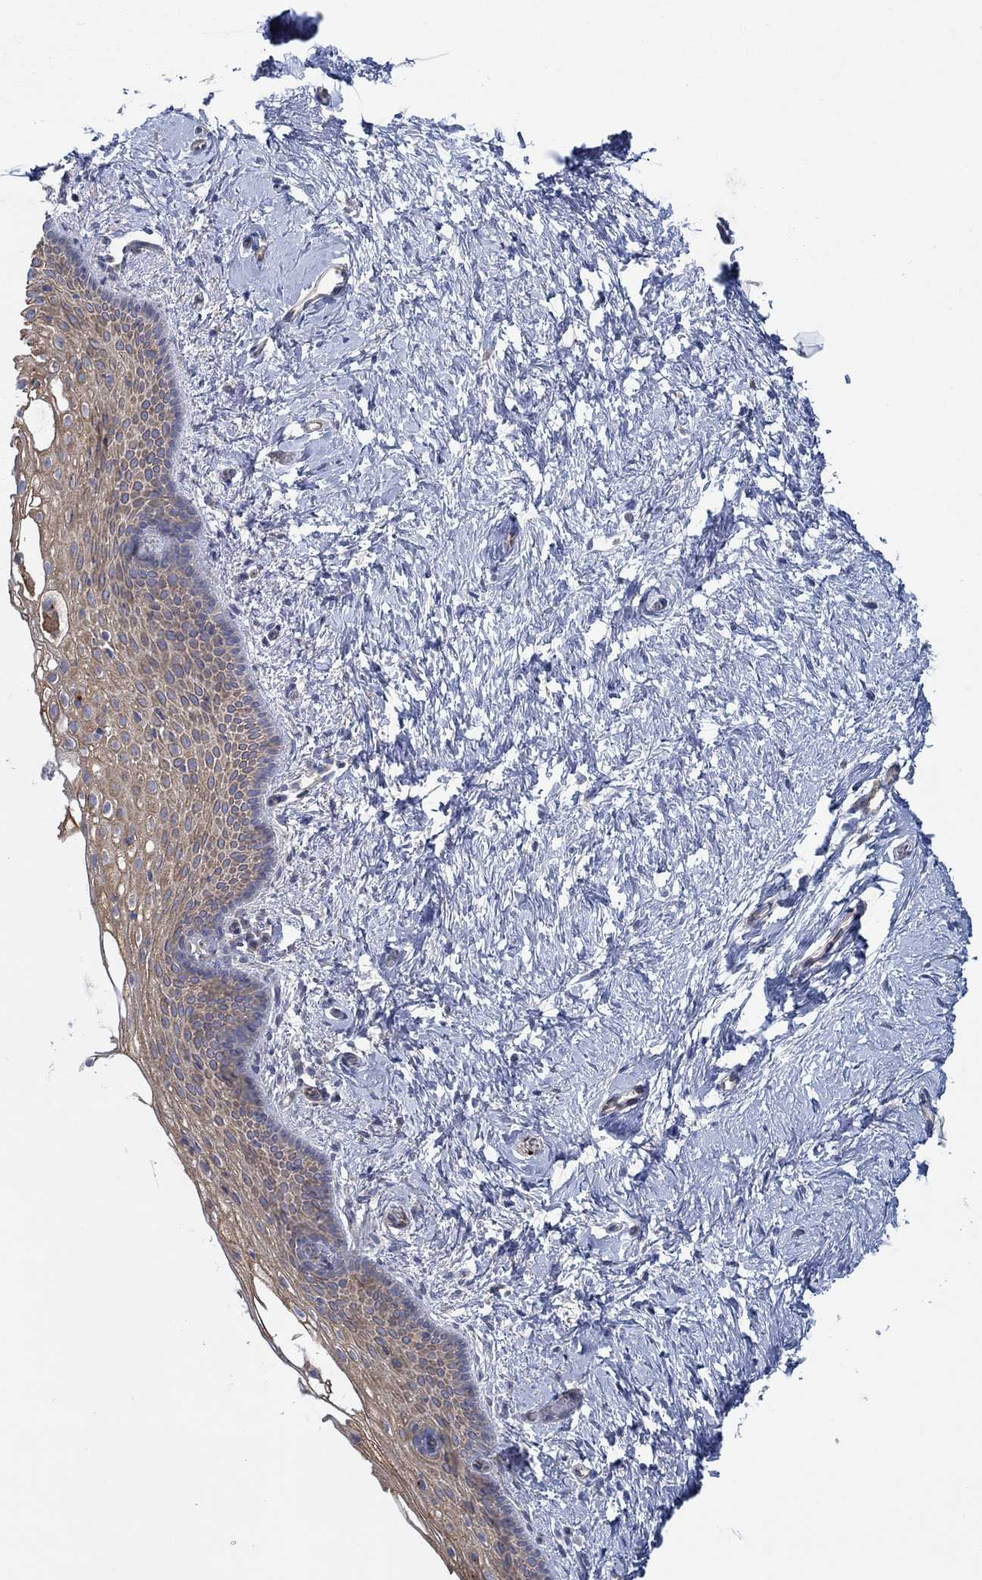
{"staining": {"intensity": "moderate", "quantity": "25%-75%", "location": "cytoplasmic/membranous"}, "tissue": "vagina", "cell_type": "Squamous epithelial cells", "image_type": "normal", "snomed": [{"axis": "morphology", "description": "Normal tissue, NOS"}, {"axis": "topography", "description": "Vagina"}], "caption": "Vagina stained with DAB IHC shows medium levels of moderate cytoplasmic/membranous positivity in approximately 25%-75% of squamous epithelial cells. (Brightfield microscopy of DAB IHC at high magnification).", "gene": "SPAG9", "patient": {"sex": "female", "age": 61}}